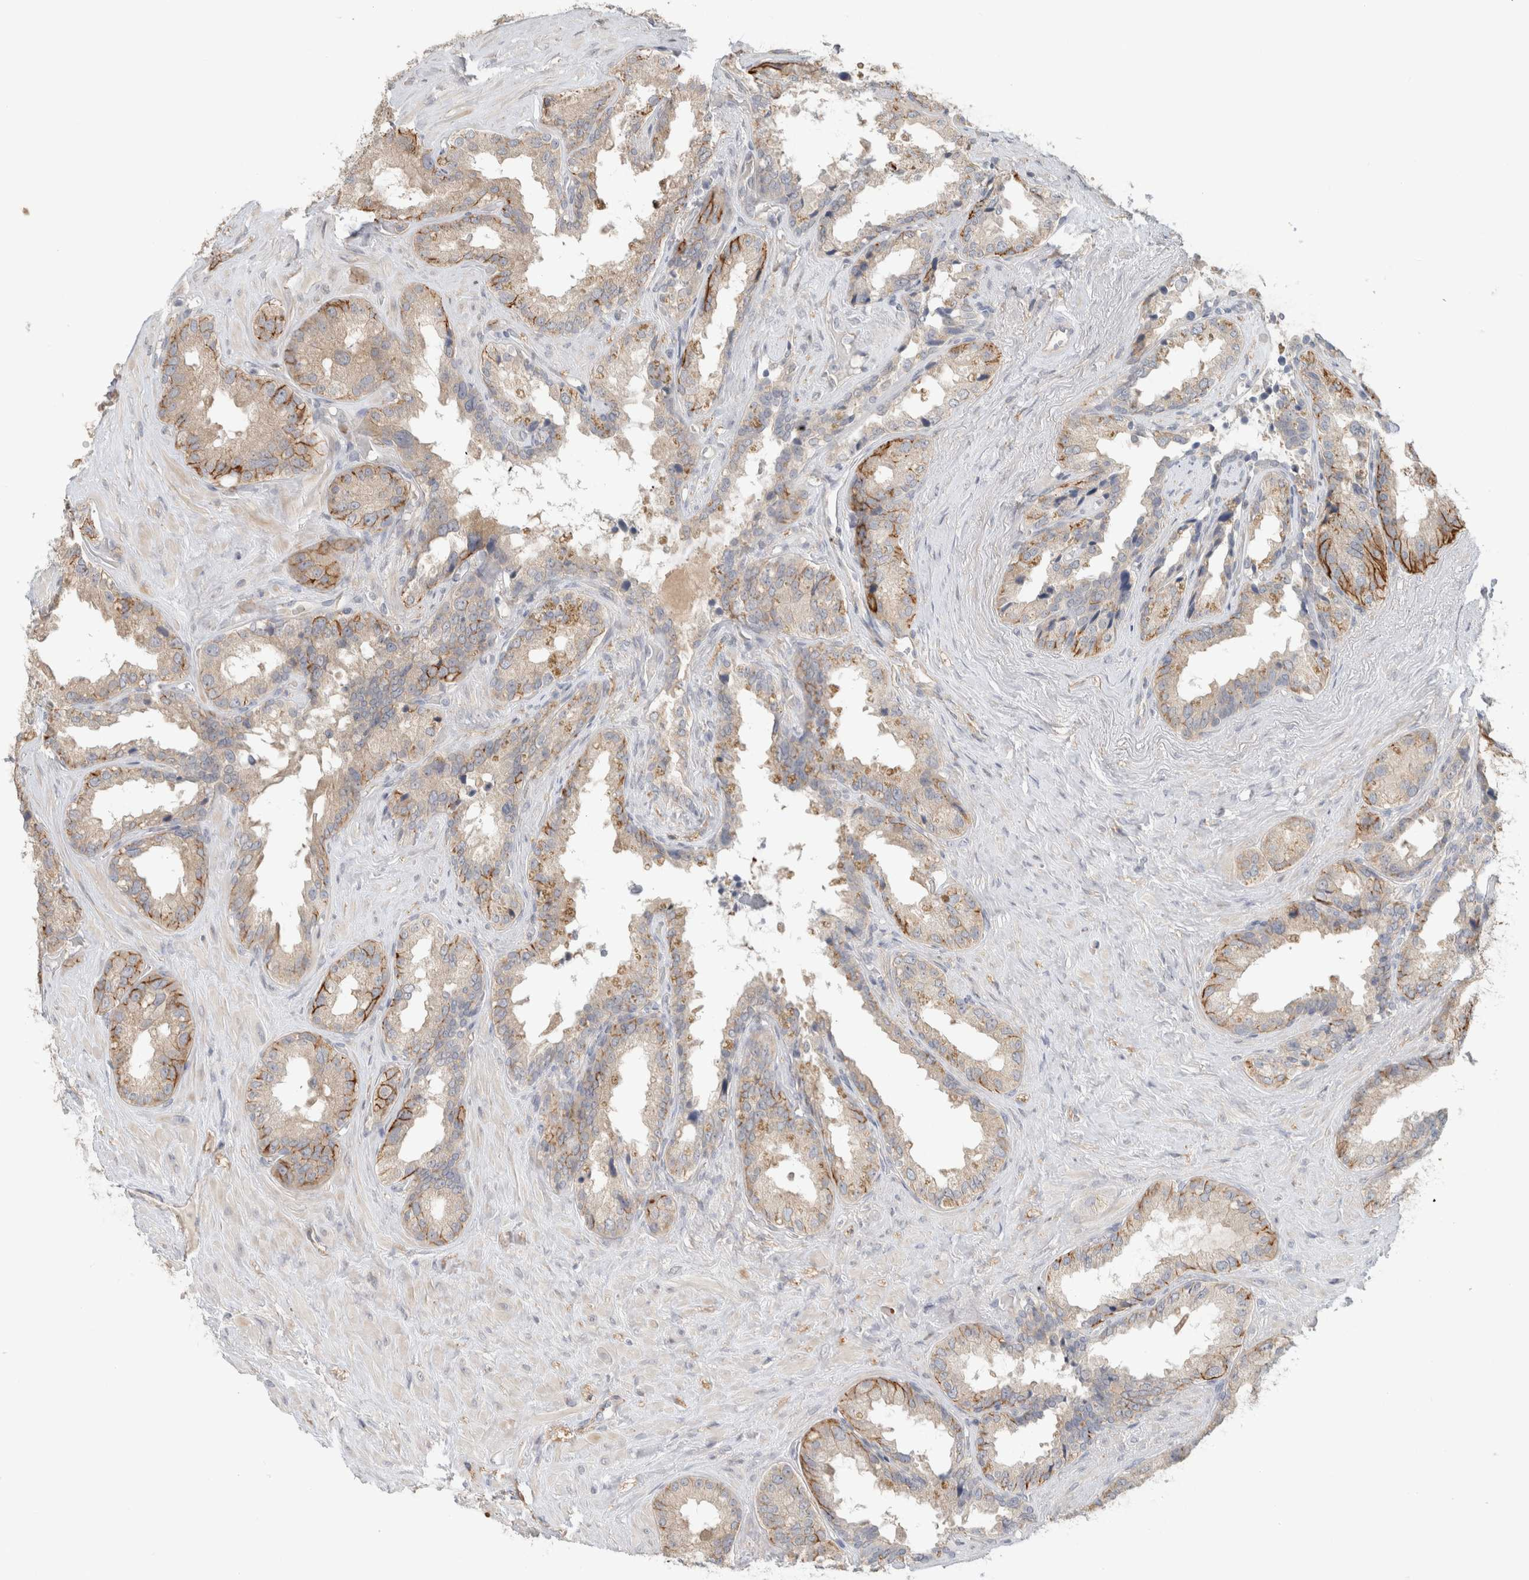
{"staining": {"intensity": "moderate", "quantity": "25%-75%", "location": "cytoplasmic/membranous"}, "tissue": "seminal vesicle", "cell_type": "Glandular cells", "image_type": "normal", "snomed": [{"axis": "morphology", "description": "Normal tissue, NOS"}, {"axis": "topography", "description": "Seminal veicle"}], "caption": "Immunohistochemical staining of benign seminal vesicle exhibits moderate cytoplasmic/membranous protein staining in about 25%-75% of glandular cells.", "gene": "ERCC6L2", "patient": {"sex": "male", "age": 80}}